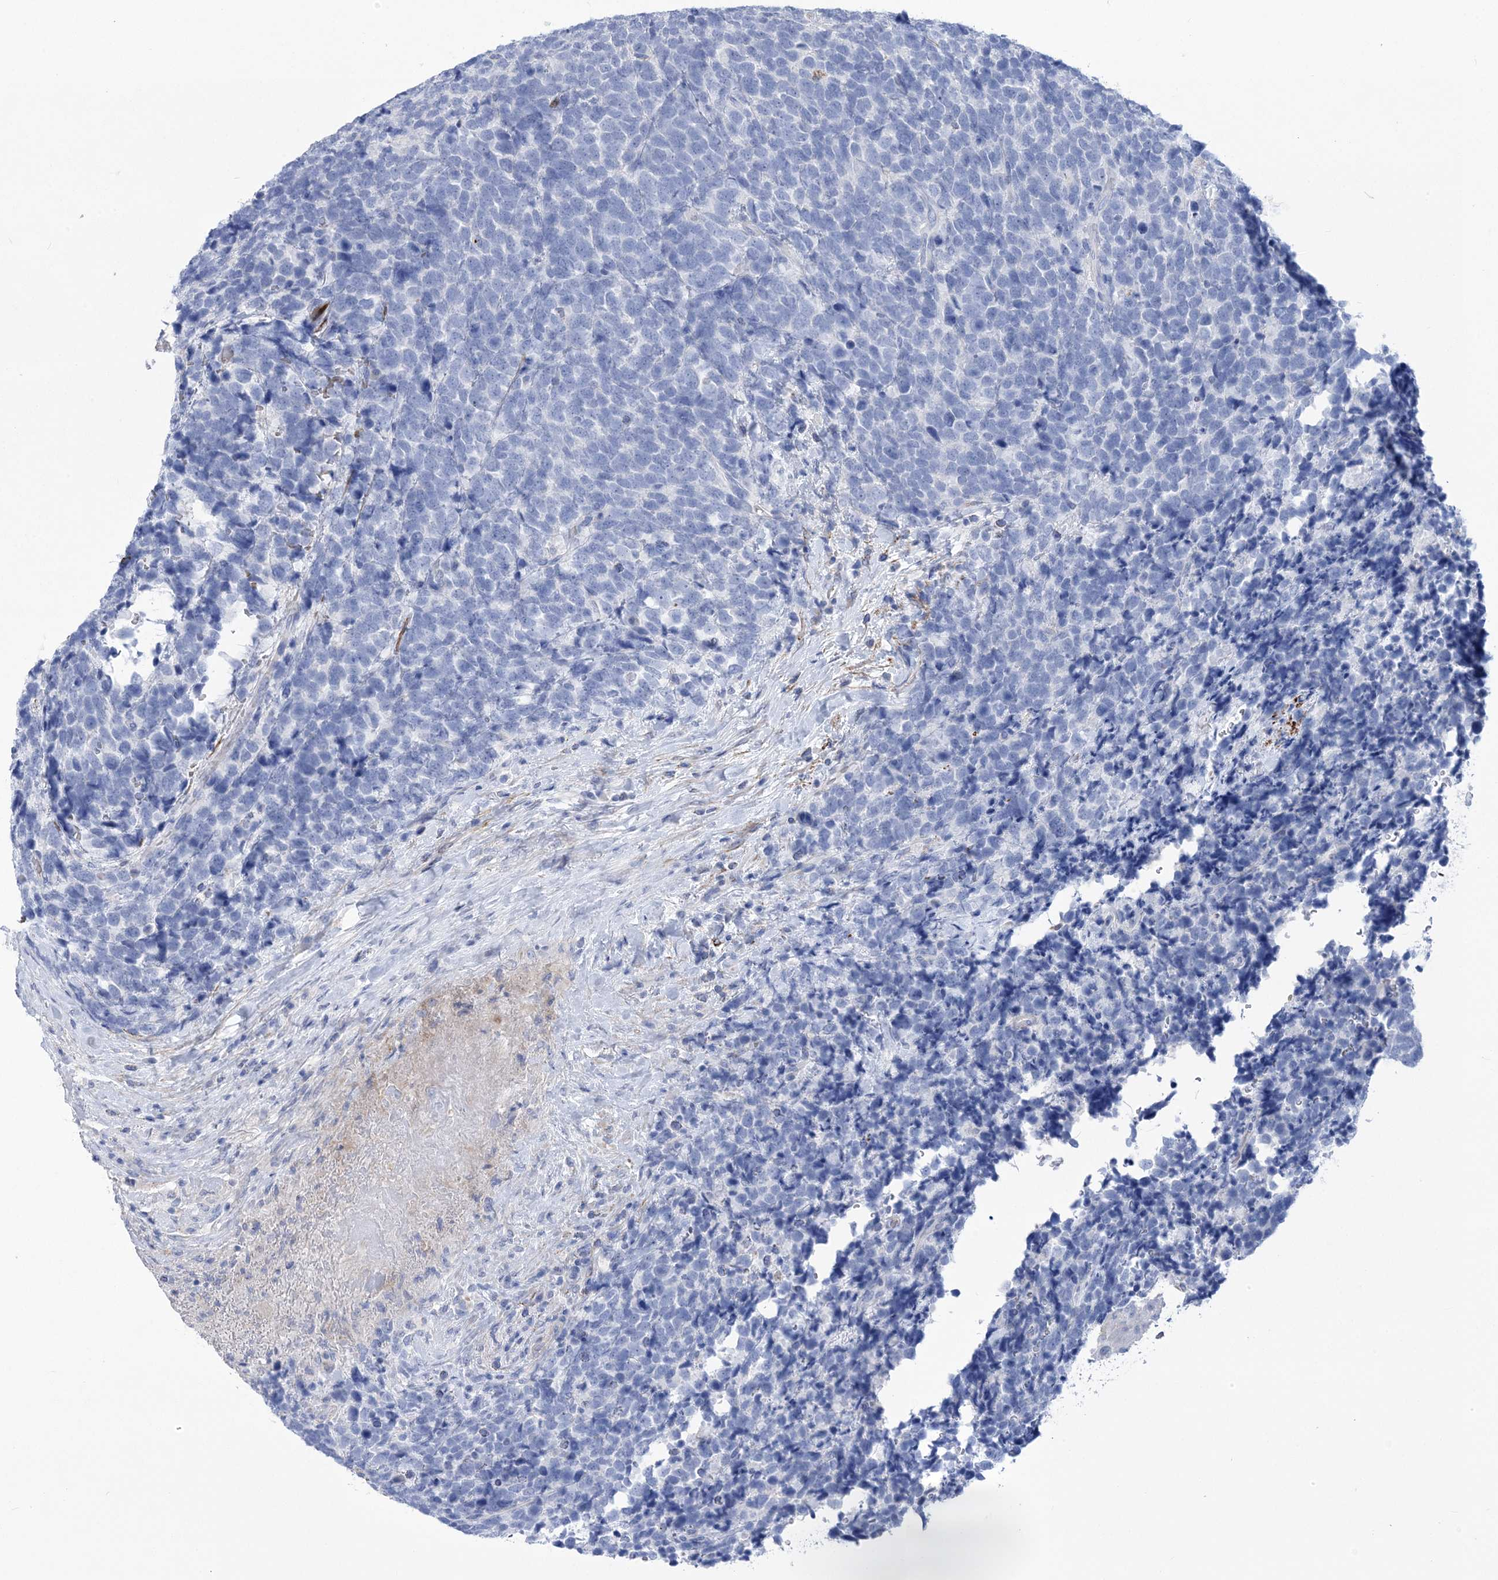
{"staining": {"intensity": "negative", "quantity": "none", "location": "none"}, "tissue": "urothelial cancer", "cell_type": "Tumor cells", "image_type": "cancer", "snomed": [{"axis": "morphology", "description": "Urothelial carcinoma, High grade"}, {"axis": "topography", "description": "Urinary bladder"}], "caption": "IHC histopathology image of neoplastic tissue: human high-grade urothelial carcinoma stained with DAB (3,3'-diaminobenzidine) exhibits no significant protein expression in tumor cells.", "gene": "WDR74", "patient": {"sex": "female", "age": 82}}